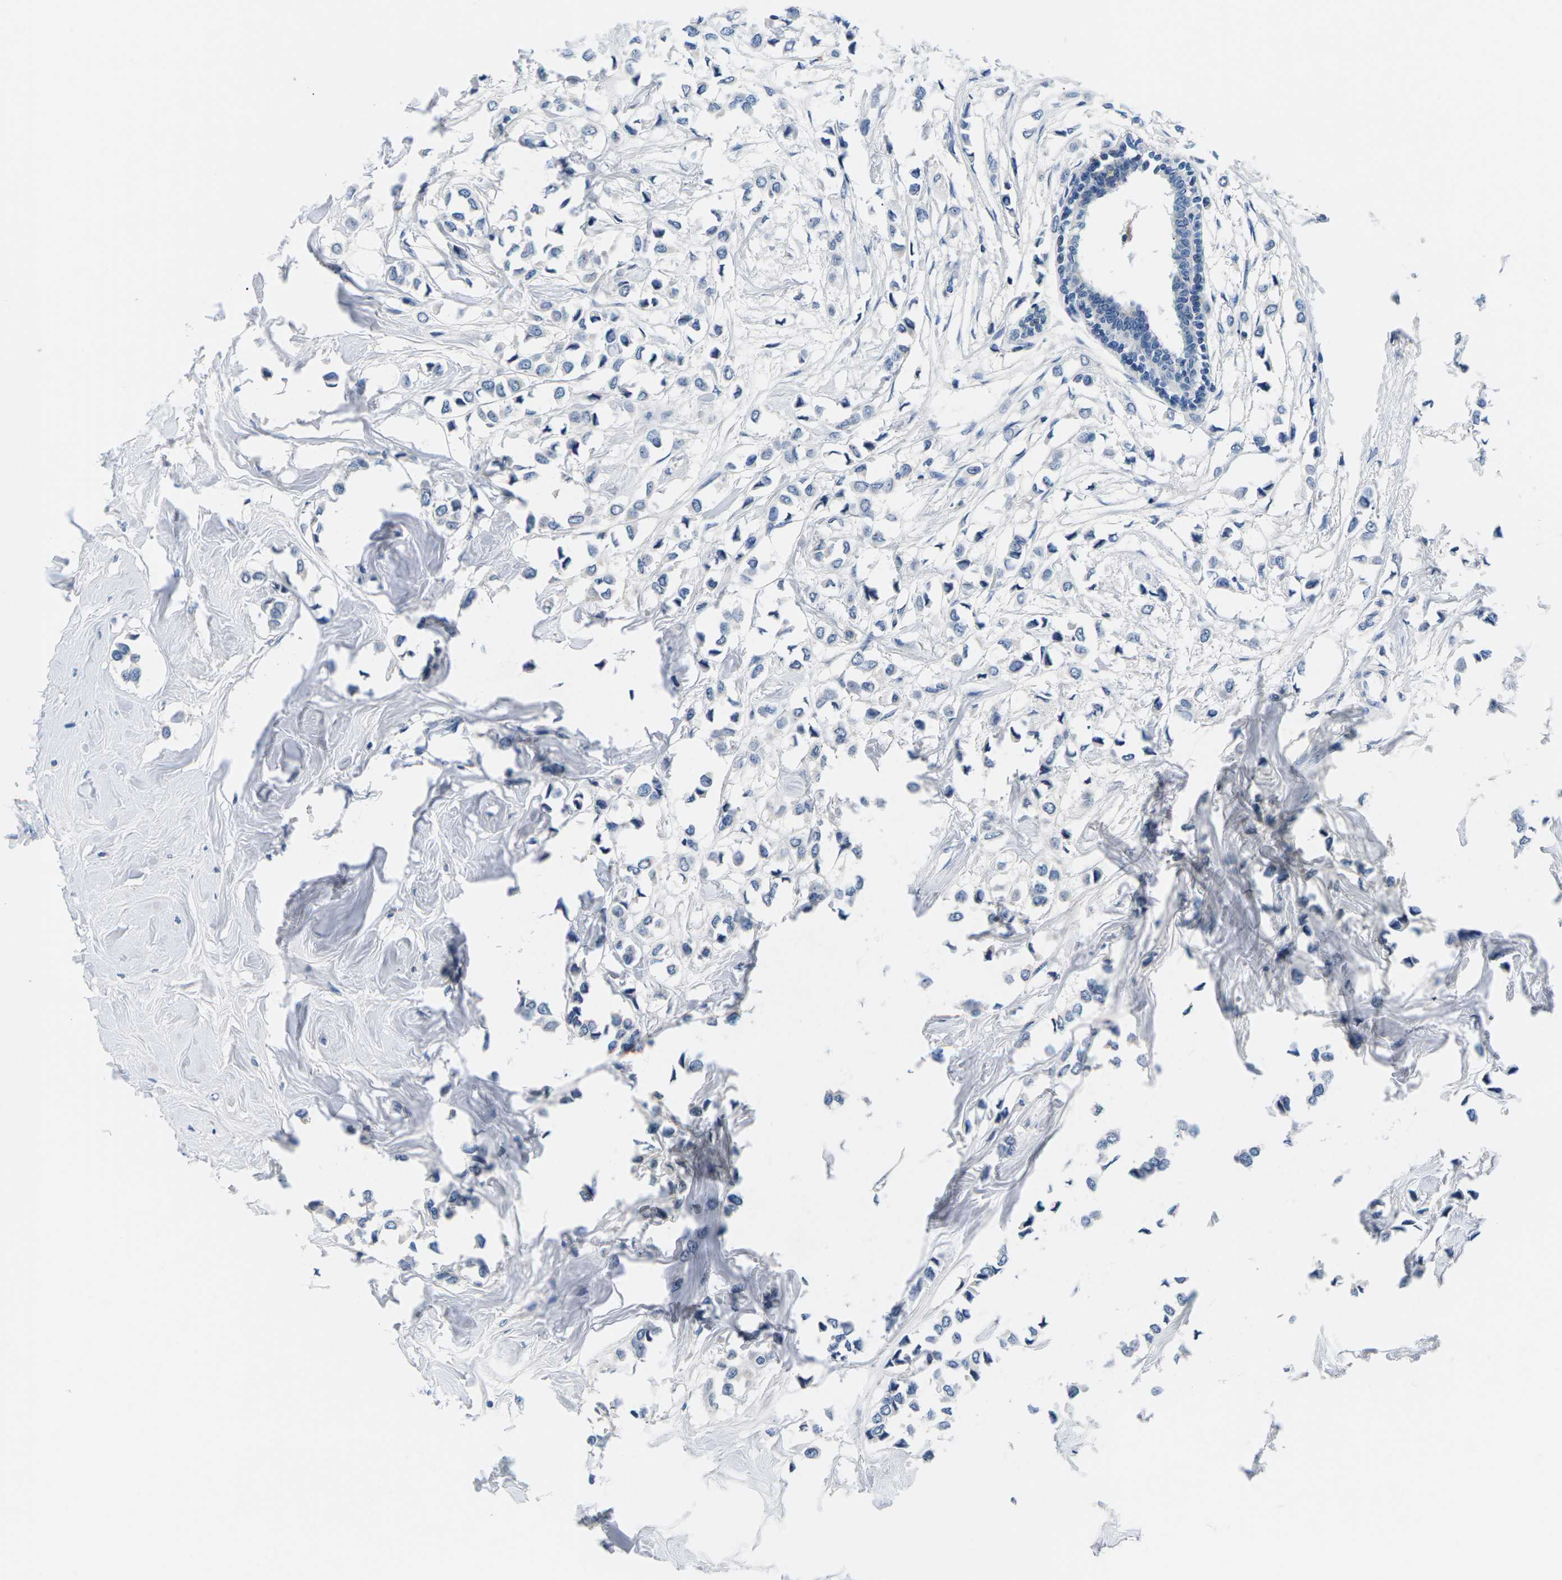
{"staining": {"intensity": "negative", "quantity": "none", "location": "none"}, "tissue": "breast cancer", "cell_type": "Tumor cells", "image_type": "cancer", "snomed": [{"axis": "morphology", "description": "Lobular carcinoma"}, {"axis": "topography", "description": "Breast"}], "caption": "Tumor cells are negative for protein expression in human breast cancer (lobular carcinoma). The staining is performed using DAB (3,3'-diaminobenzidine) brown chromogen with nuclei counter-stained in using hematoxylin.", "gene": "TSPAN2", "patient": {"sex": "female", "age": 51}}